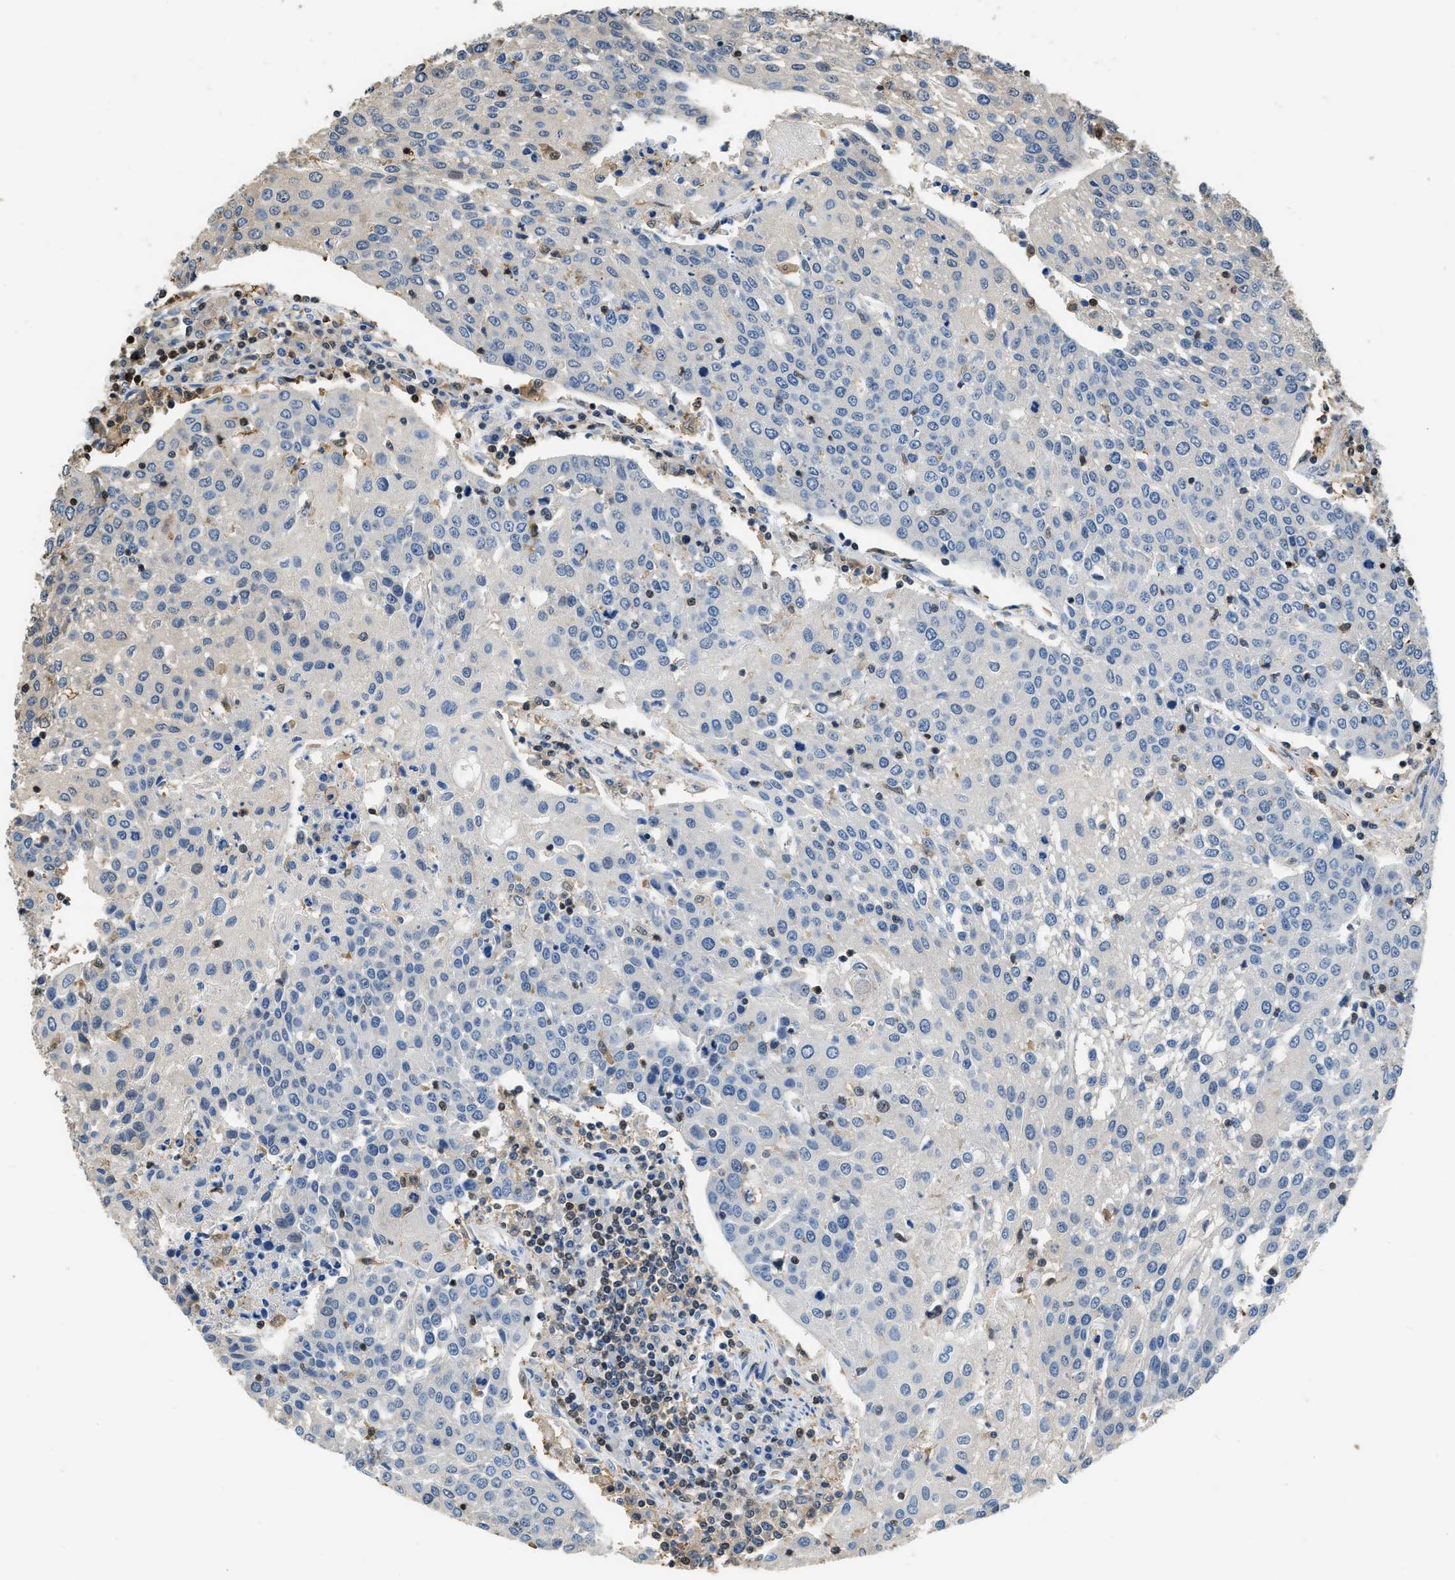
{"staining": {"intensity": "negative", "quantity": "none", "location": "none"}, "tissue": "urothelial cancer", "cell_type": "Tumor cells", "image_type": "cancer", "snomed": [{"axis": "morphology", "description": "Urothelial carcinoma, High grade"}, {"axis": "topography", "description": "Urinary bladder"}], "caption": "A high-resolution micrograph shows IHC staining of urothelial cancer, which demonstrates no significant staining in tumor cells.", "gene": "ARHGDIB", "patient": {"sex": "female", "age": 85}}